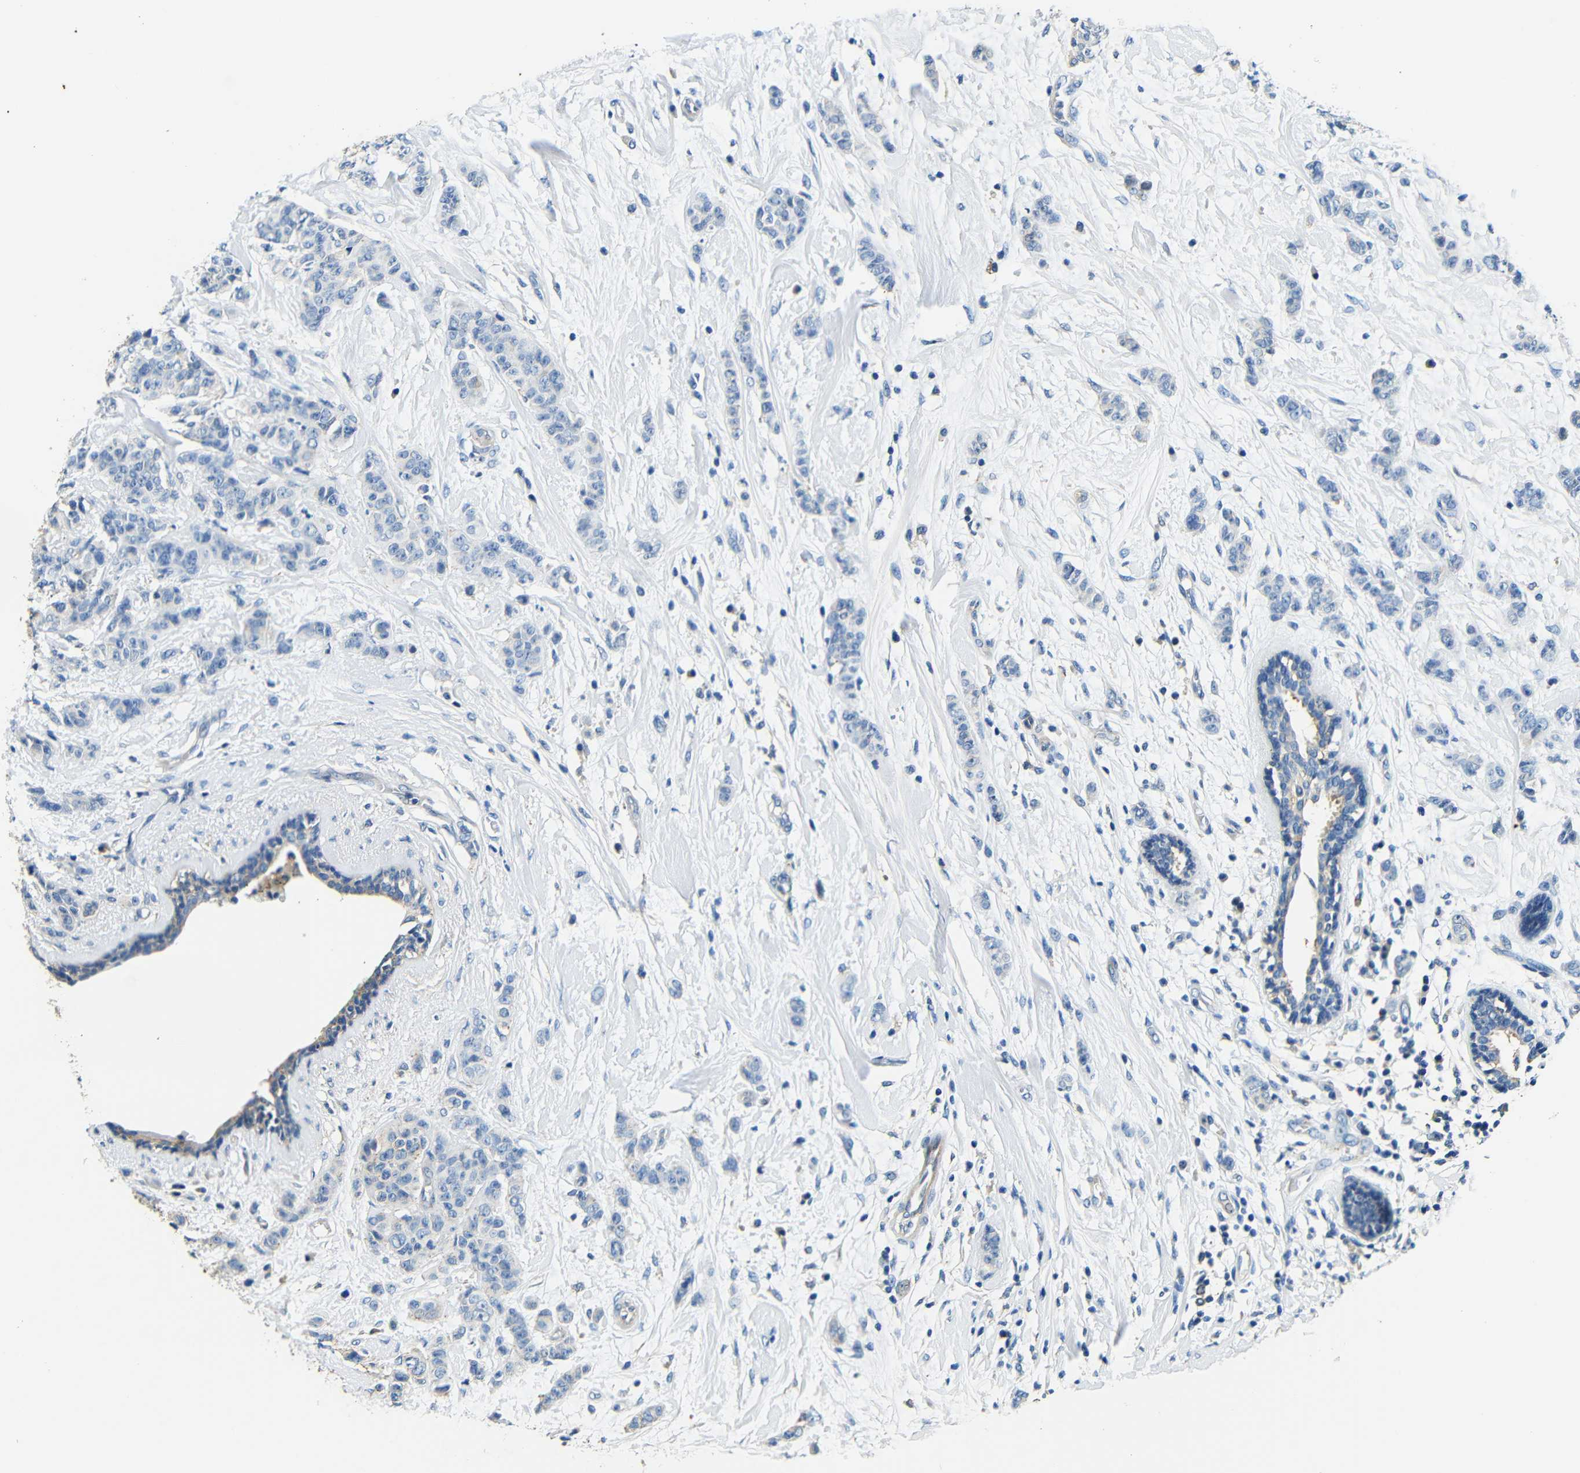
{"staining": {"intensity": "negative", "quantity": "none", "location": "none"}, "tissue": "breast cancer", "cell_type": "Tumor cells", "image_type": "cancer", "snomed": [{"axis": "morphology", "description": "Normal tissue, NOS"}, {"axis": "morphology", "description": "Duct carcinoma"}, {"axis": "topography", "description": "Breast"}], "caption": "IHC micrograph of human breast infiltrating ductal carcinoma stained for a protein (brown), which shows no expression in tumor cells. (IHC, brightfield microscopy, high magnification).", "gene": "FMO5", "patient": {"sex": "female", "age": 40}}